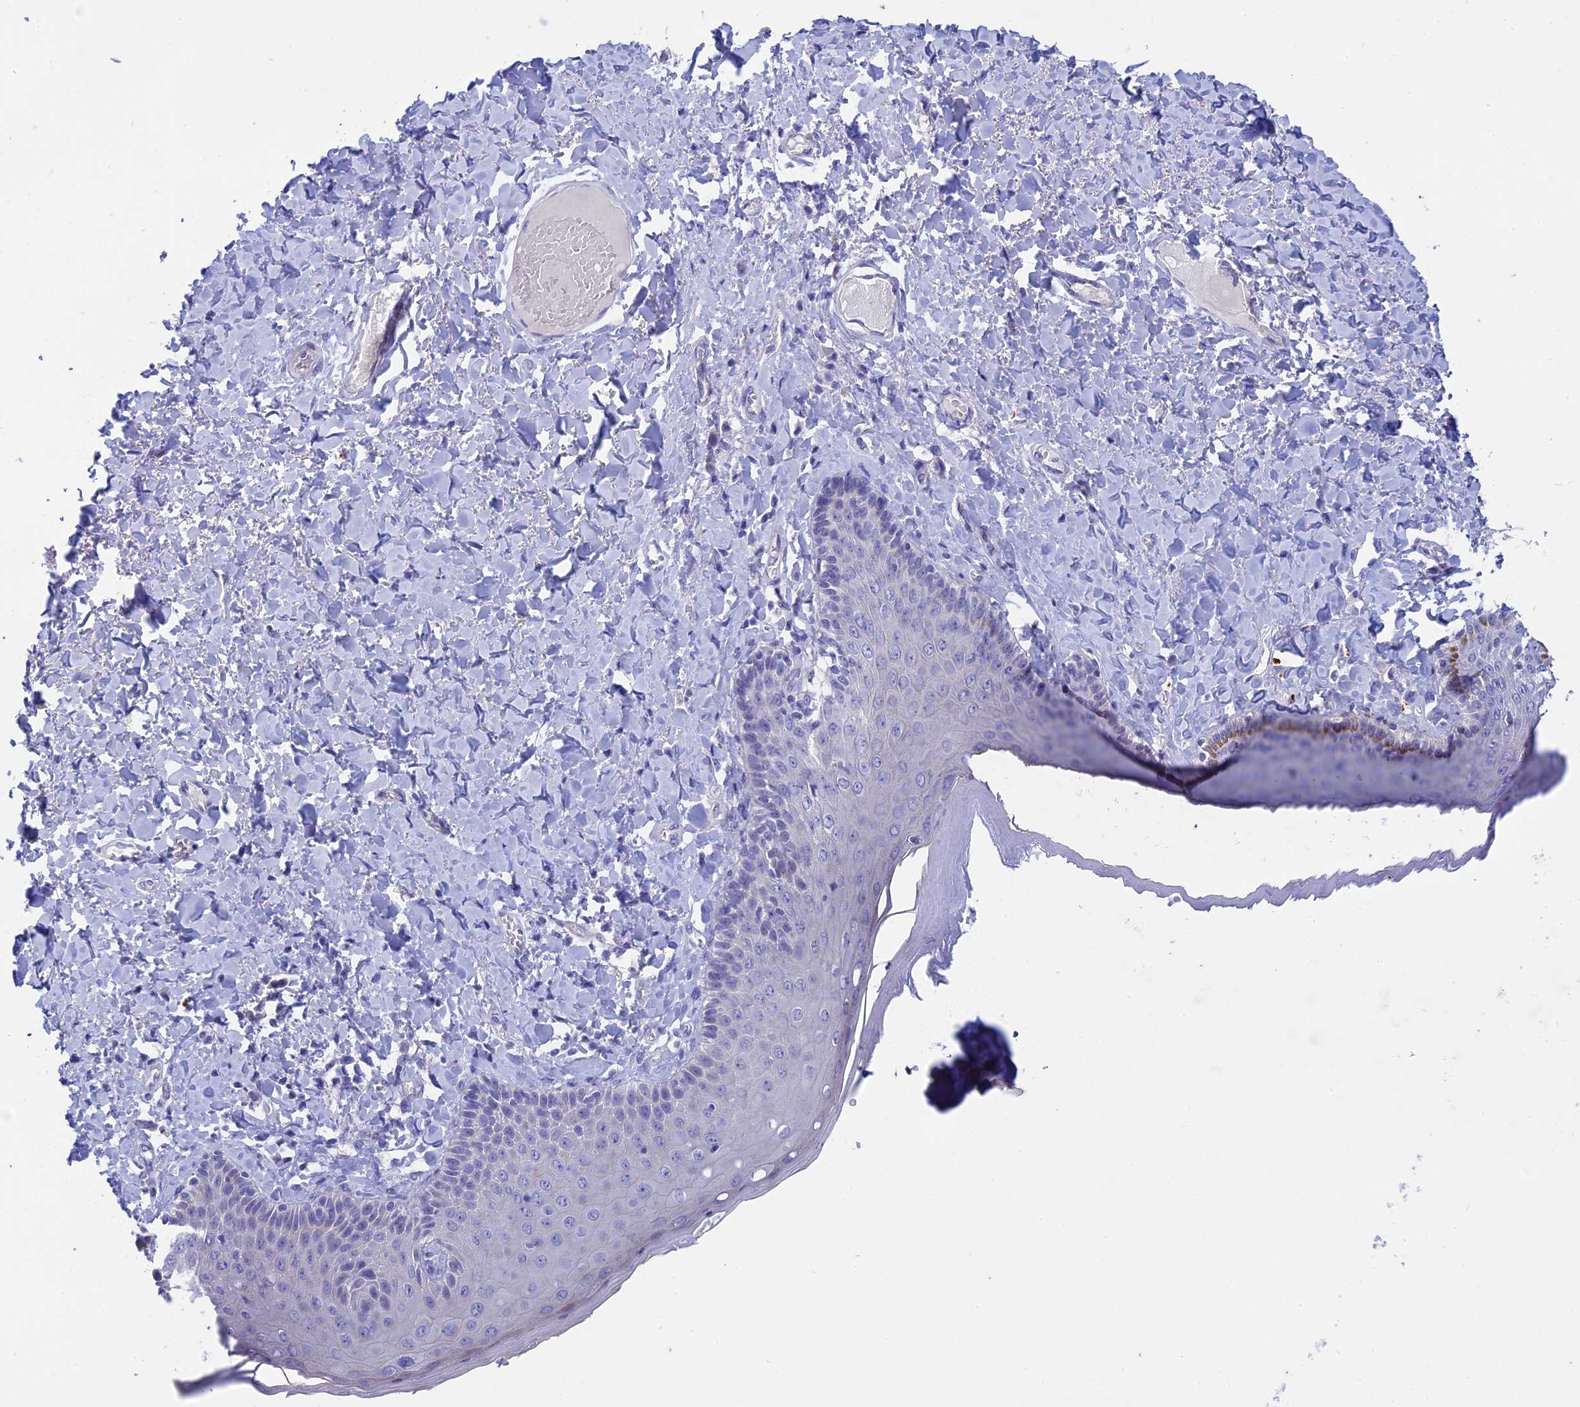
{"staining": {"intensity": "moderate", "quantity": "<25%", "location": "cytoplasmic/membranous"}, "tissue": "skin", "cell_type": "Epidermal cells", "image_type": "normal", "snomed": [{"axis": "morphology", "description": "Normal tissue, NOS"}, {"axis": "topography", "description": "Anal"}], "caption": "Unremarkable skin was stained to show a protein in brown. There is low levels of moderate cytoplasmic/membranous positivity in about <25% of epidermal cells. (IHC, brightfield microscopy, high magnification).", "gene": "BTBD19", "patient": {"sex": "male", "age": 69}}